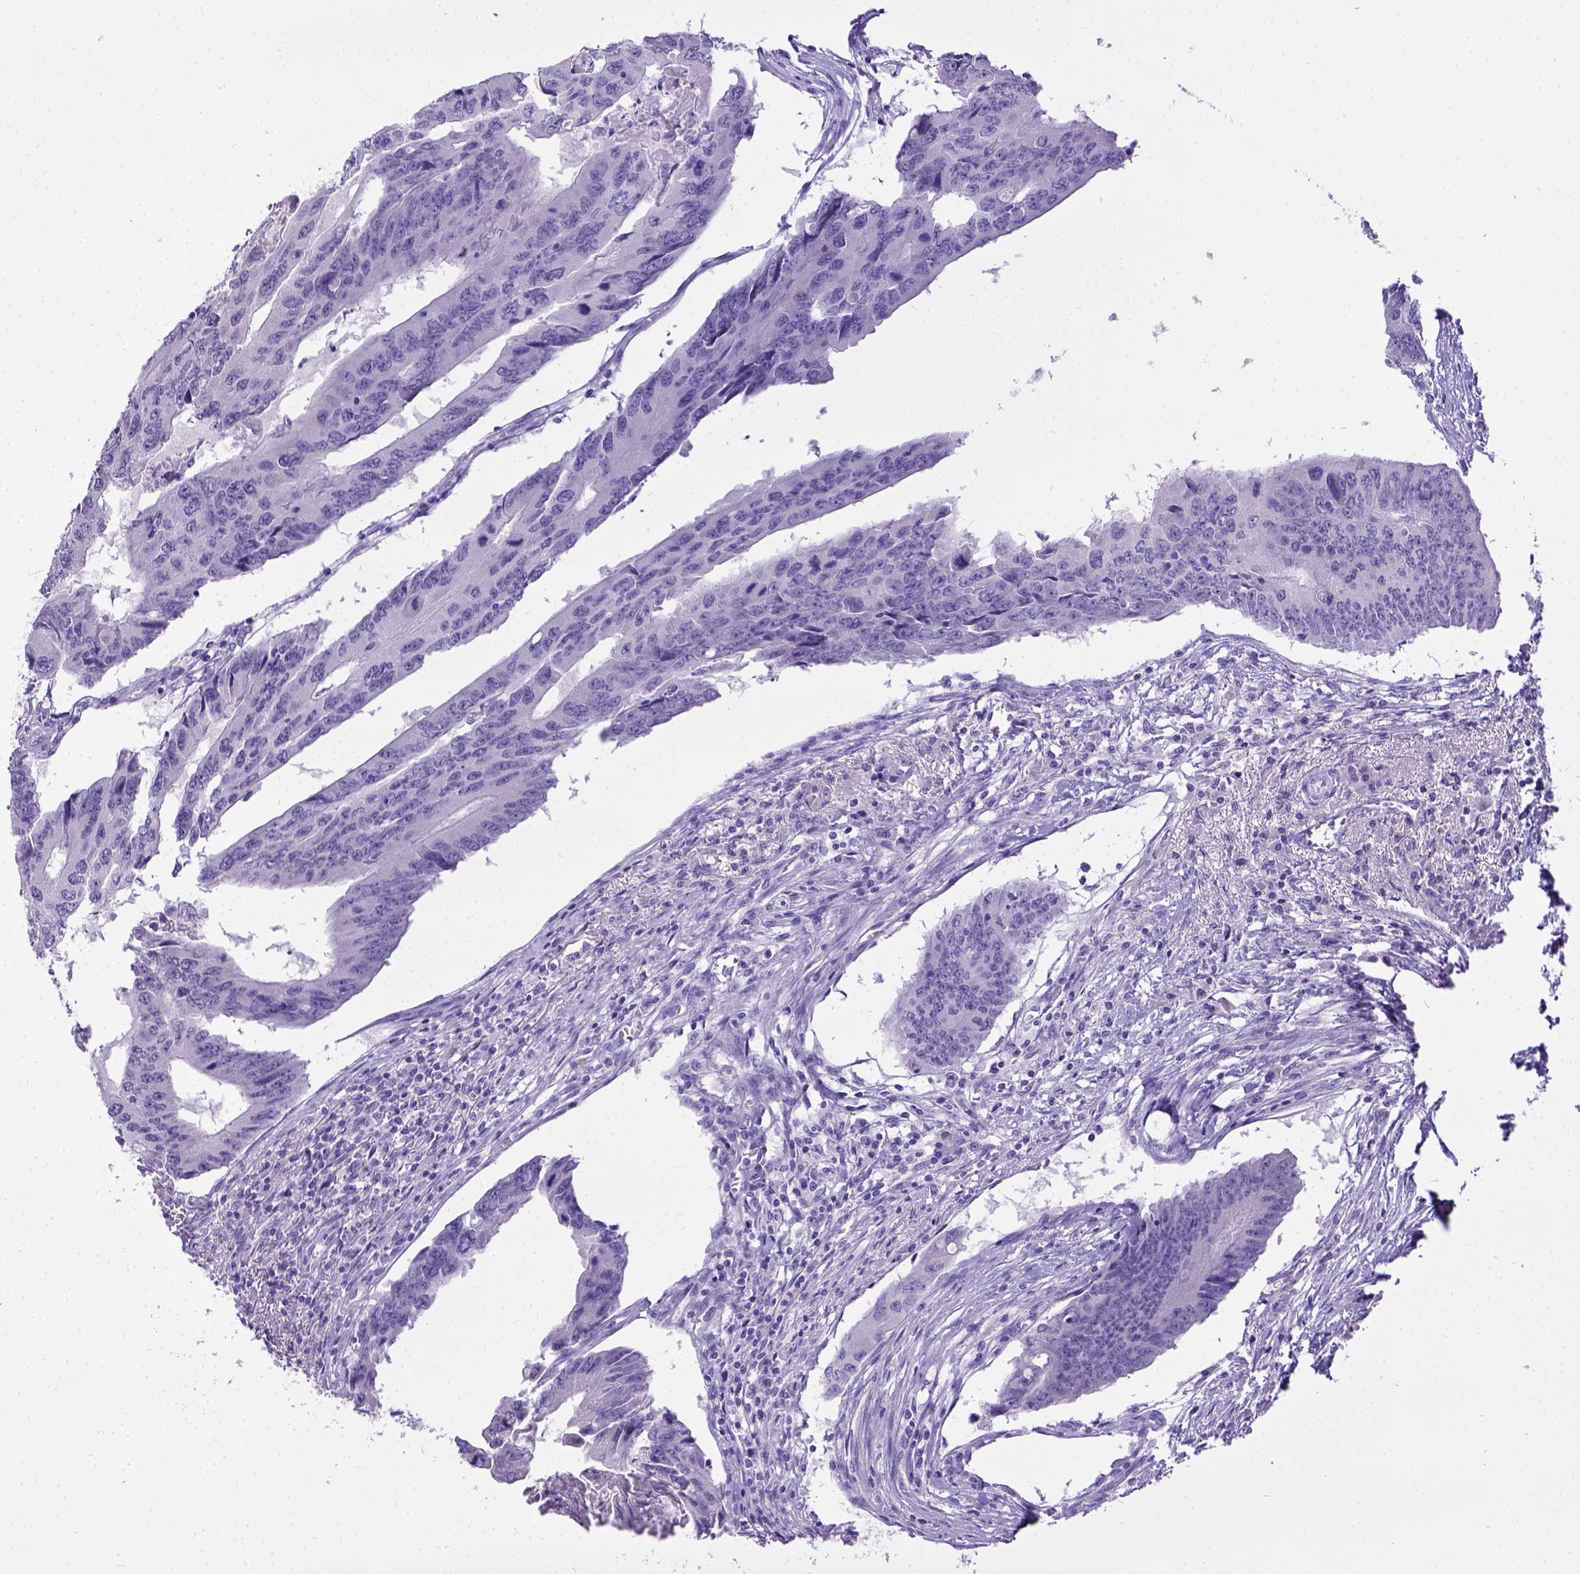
{"staining": {"intensity": "negative", "quantity": "none", "location": "none"}, "tissue": "colorectal cancer", "cell_type": "Tumor cells", "image_type": "cancer", "snomed": [{"axis": "morphology", "description": "Adenocarcinoma, NOS"}, {"axis": "topography", "description": "Colon"}], "caption": "The histopathology image exhibits no staining of tumor cells in colorectal cancer (adenocarcinoma).", "gene": "ESR1", "patient": {"sex": "male", "age": 53}}